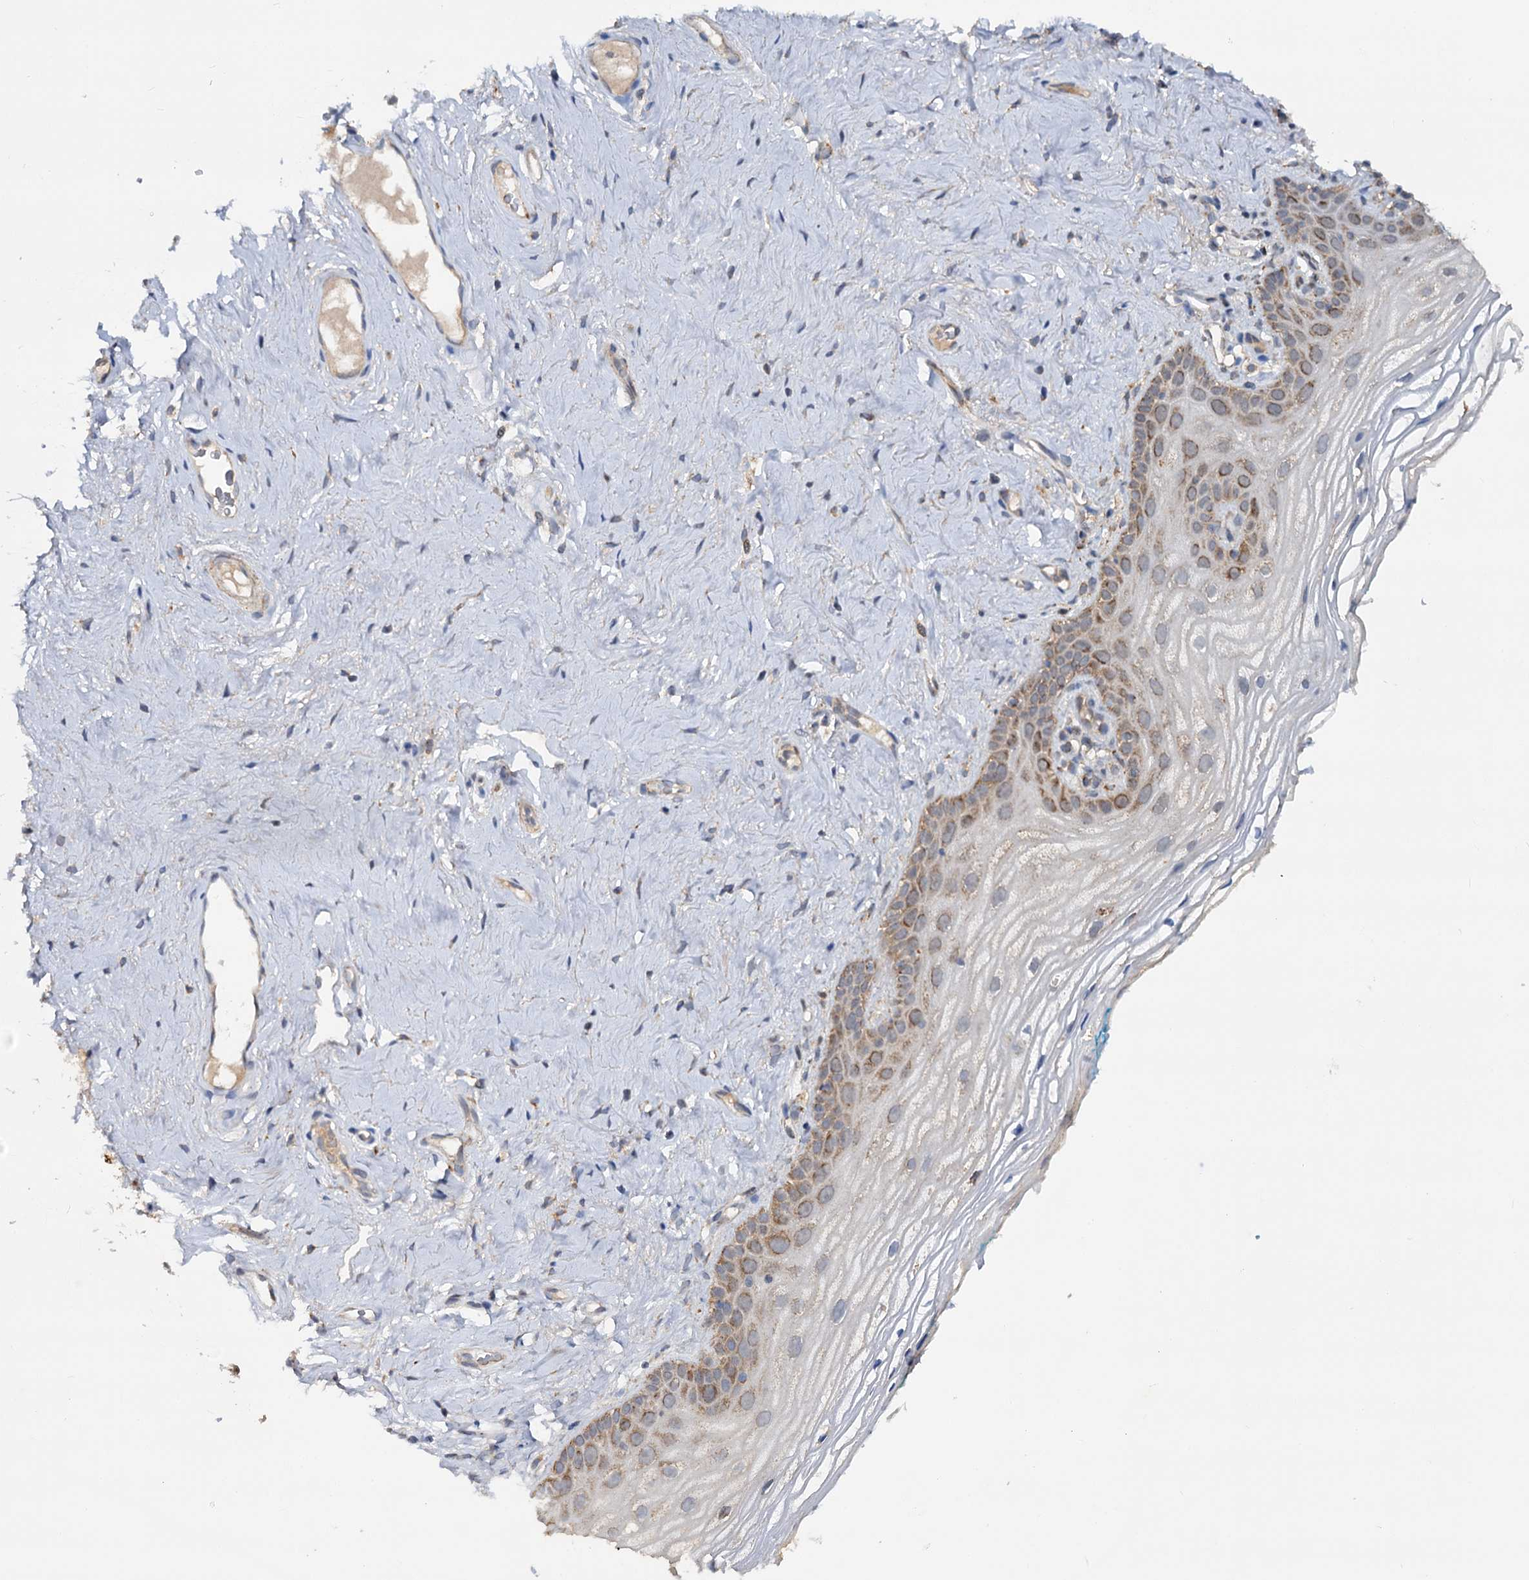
{"staining": {"intensity": "moderate", "quantity": "25%-75%", "location": "cytoplasmic/membranous"}, "tissue": "vagina", "cell_type": "Squamous epithelial cells", "image_type": "normal", "snomed": [{"axis": "morphology", "description": "Normal tissue, NOS"}, {"axis": "topography", "description": "Vagina"}], "caption": "Moderate cytoplasmic/membranous positivity is identified in about 25%-75% of squamous epithelial cells in normal vagina. (DAB (3,3'-diaminobenzidine) IHC with brightfield microscopy, high magnification).", "gene": "CEP76", "patient": {"sex": "female", "age": 68}}